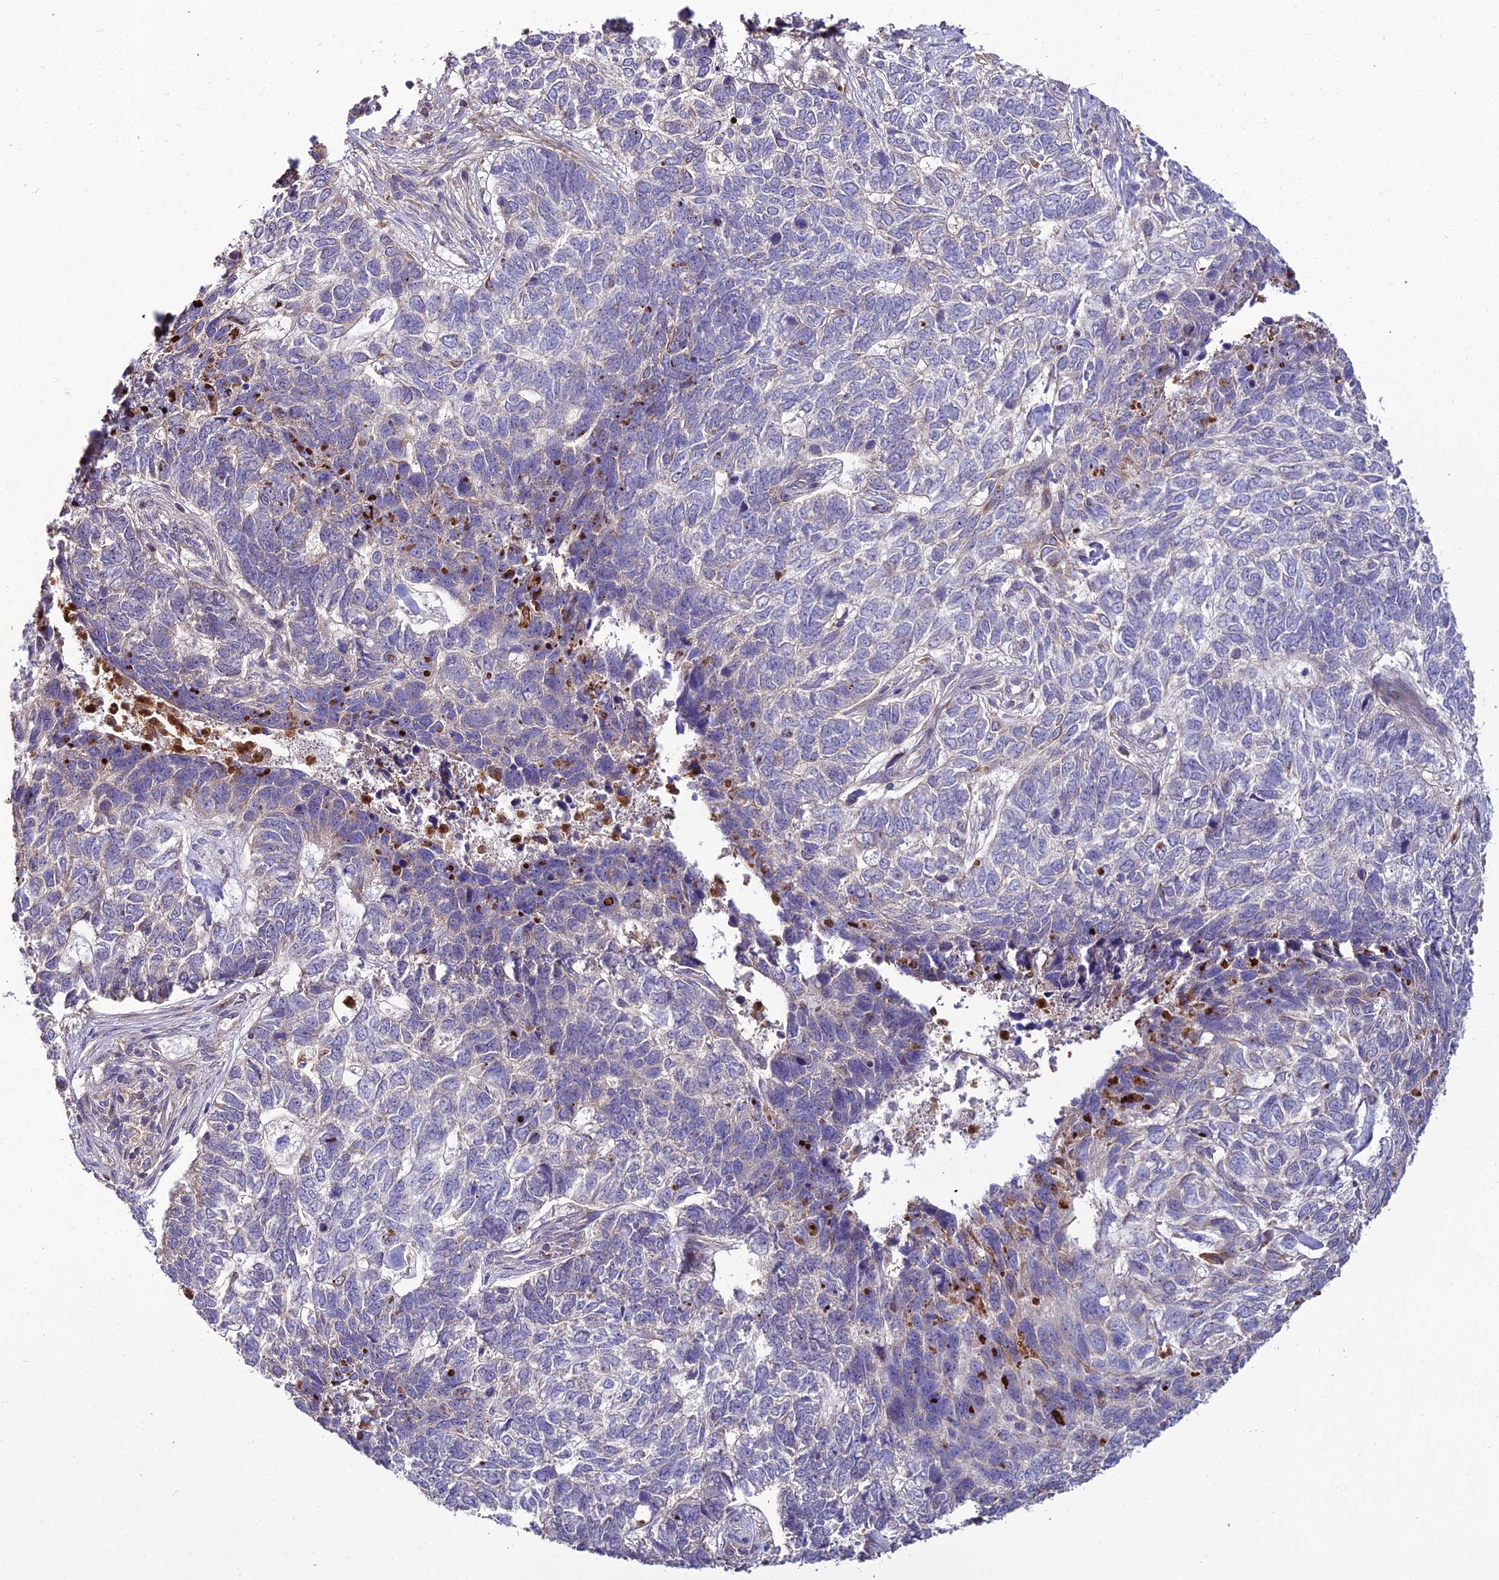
{"staining": {"intensity": "negative", "quantity": "none", "location": "none"}, "tissue": "skin cancer", "cell_type": "Tumor cells", "image_type": "cancer", "snomed": [{"axis": "morphology", "description": "Basal cell carcinoma"}, {"axis": "topography", "description": "Skin"}], "caption": "Immunohistochemistry micrograph of neoplastic tissue: human skin basal cell carcinoma stained with DAB (3,3'-diaminobenzidine) demonstrates no significant protein staining in tumor cells.", "gene": "EID2", "patient": {"sex": "female", "age": 65}}